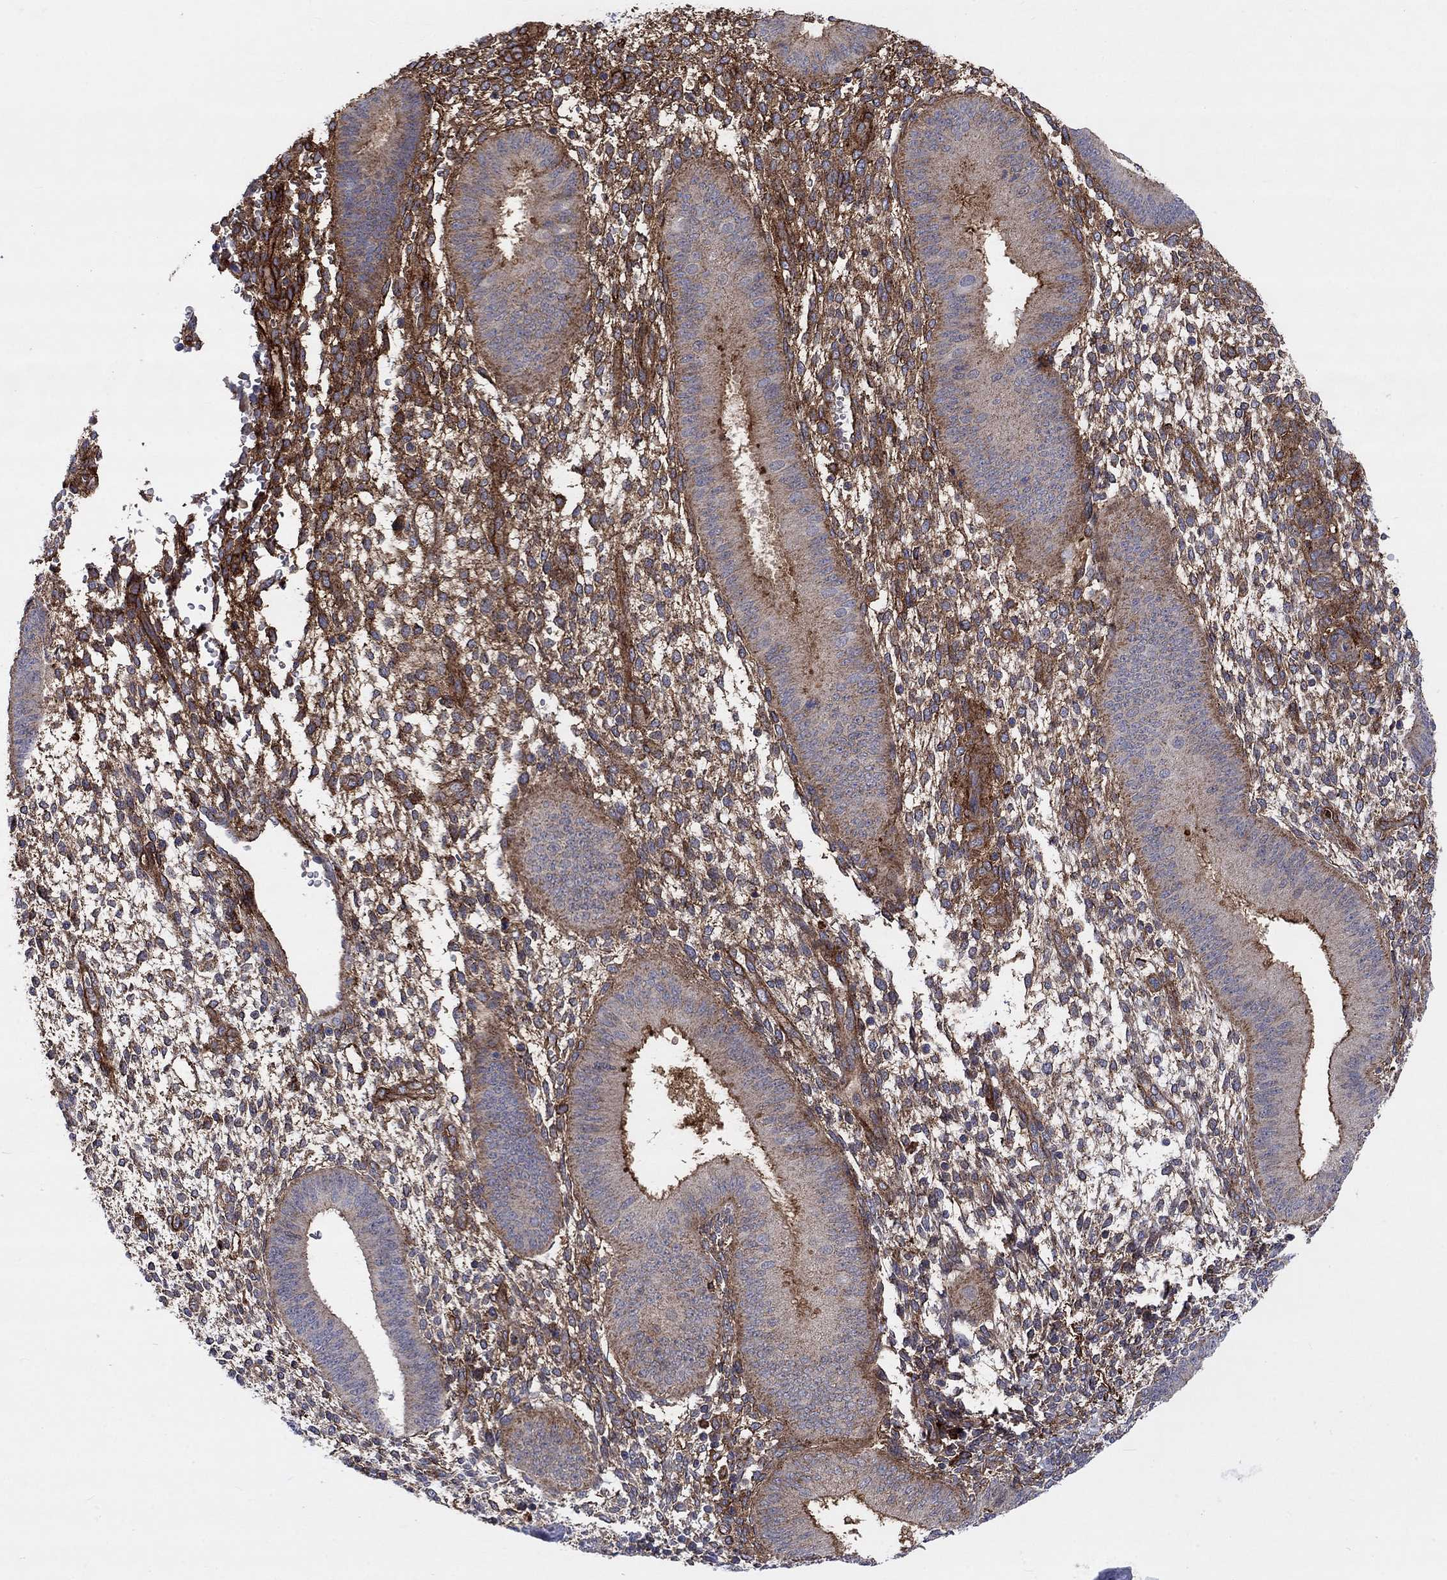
{"staining": {"intensity": "strong", "quantity": "<25%", "location": "cytoplasmic/membranous"}, "tissue": "endometrium", "cell_type": "Cells in endometrial stroma", "image_type": "normal", "snomed": [{"axis": "morphology", "description": "Normal tissue, NOS"}, {"axis": "topography", "description": "Endometrium"}], "caption": "Normal endometrium exhibits strong cytoplasmic/membranous staining in approximately <25% of cells in endometrial stroma.", "gene": "SLC35F2", "patient": {"sex": "female", "age": 39}}